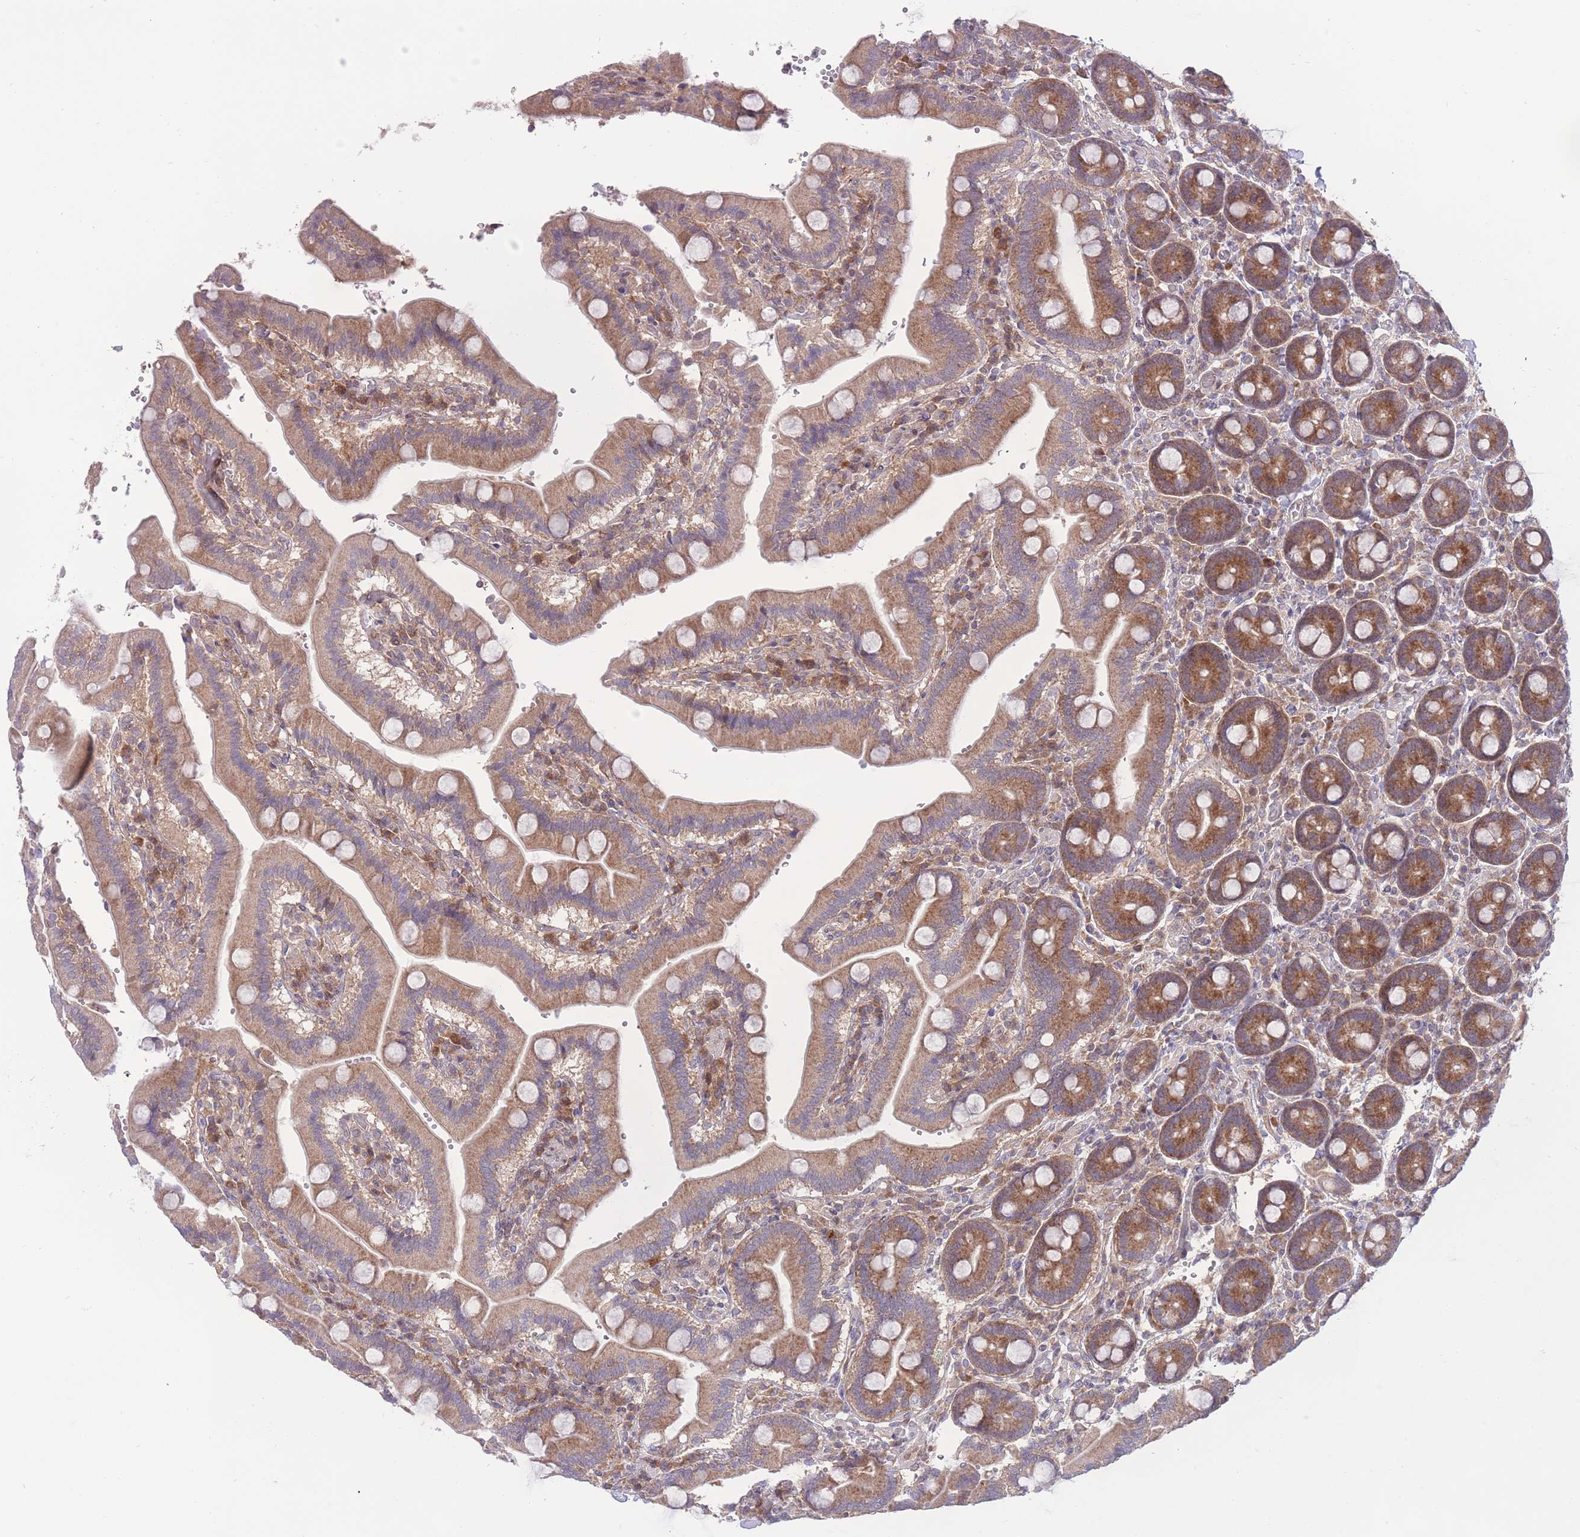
{"staining": {"intensity": "moderate", "quantity": ">75%", "location": "cytoplasmic/membranous"}, "tissue": "duodenum", "cell_type": "Glandular cells", "image_type": "normal", "snomed": [{"axis": "morphology", "description": "Normal tissue, NOS"}, {"axis": "topography", "description": "Duodenum"}], "caption": "Glandular cells exhibit moderate cytoplasmic/membranous positivity in approximately >75% of cells in benign duodenum.", "gene": "RIC8A", "patient": {"sex": "female", "age": 62}}